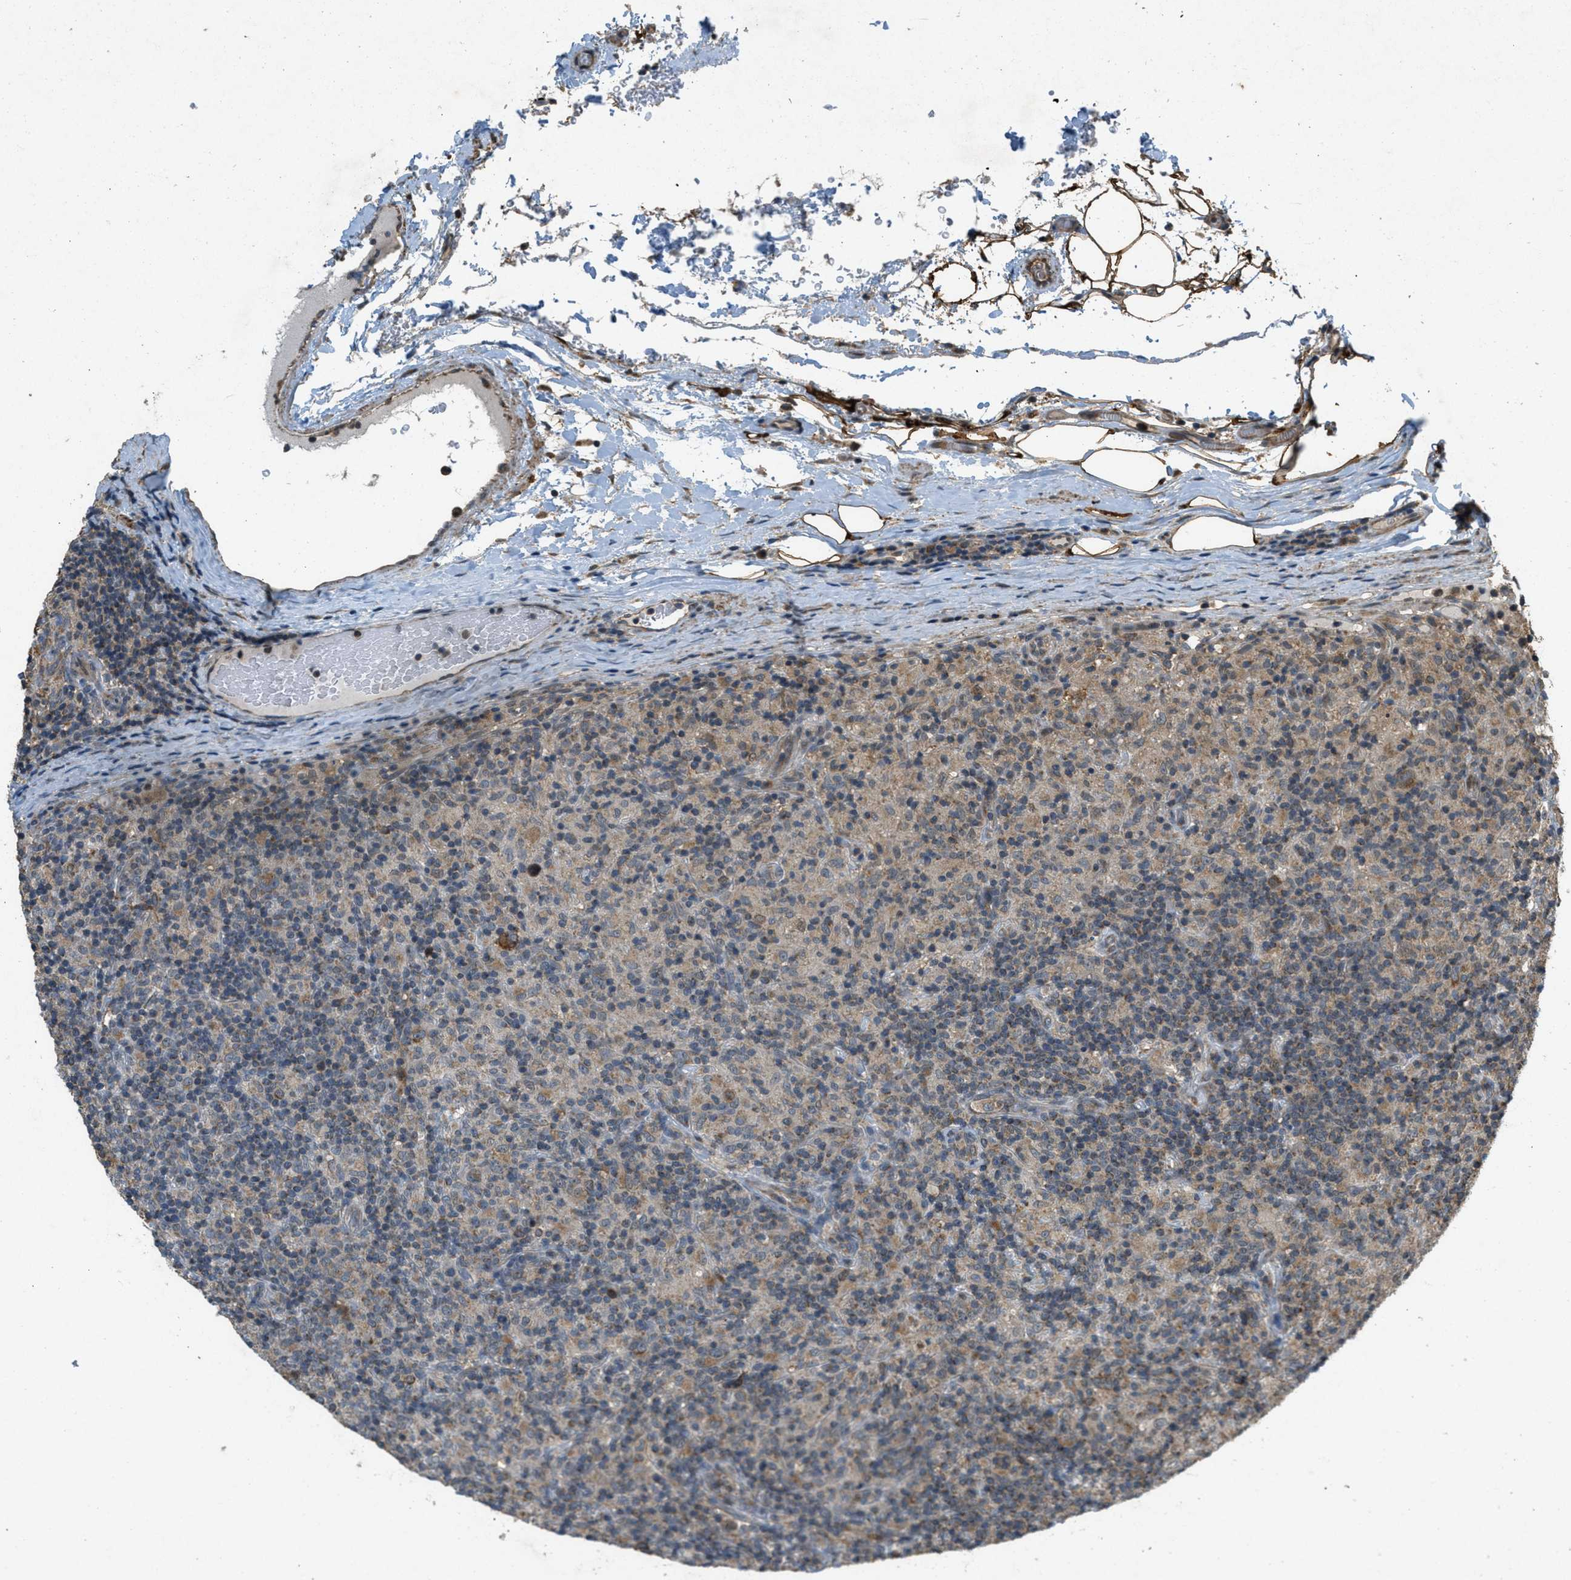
{"staining": {"intensity": "moderate", "quantity": ">75%", "location": "cytoplasmic/membranous"}, "tissue": "lymphoma", "cell_type": "Tumor cells", "image_type": "cancer", "snomed": [{"axis": "morphology", "description": "Hodgkin's disease, NOS"}, {"axis": "topography", "description": "Lymph node"}], "caption": "Lymphoma tissue exhibits moderate cytoplasmic/membranous staining in approximately >75% of tumor cells (DAB = brown stain, brightfield microscopy at high magnification).", "gene": "PPP1R15A", "patient": {"sex": "male", "age": 70}}